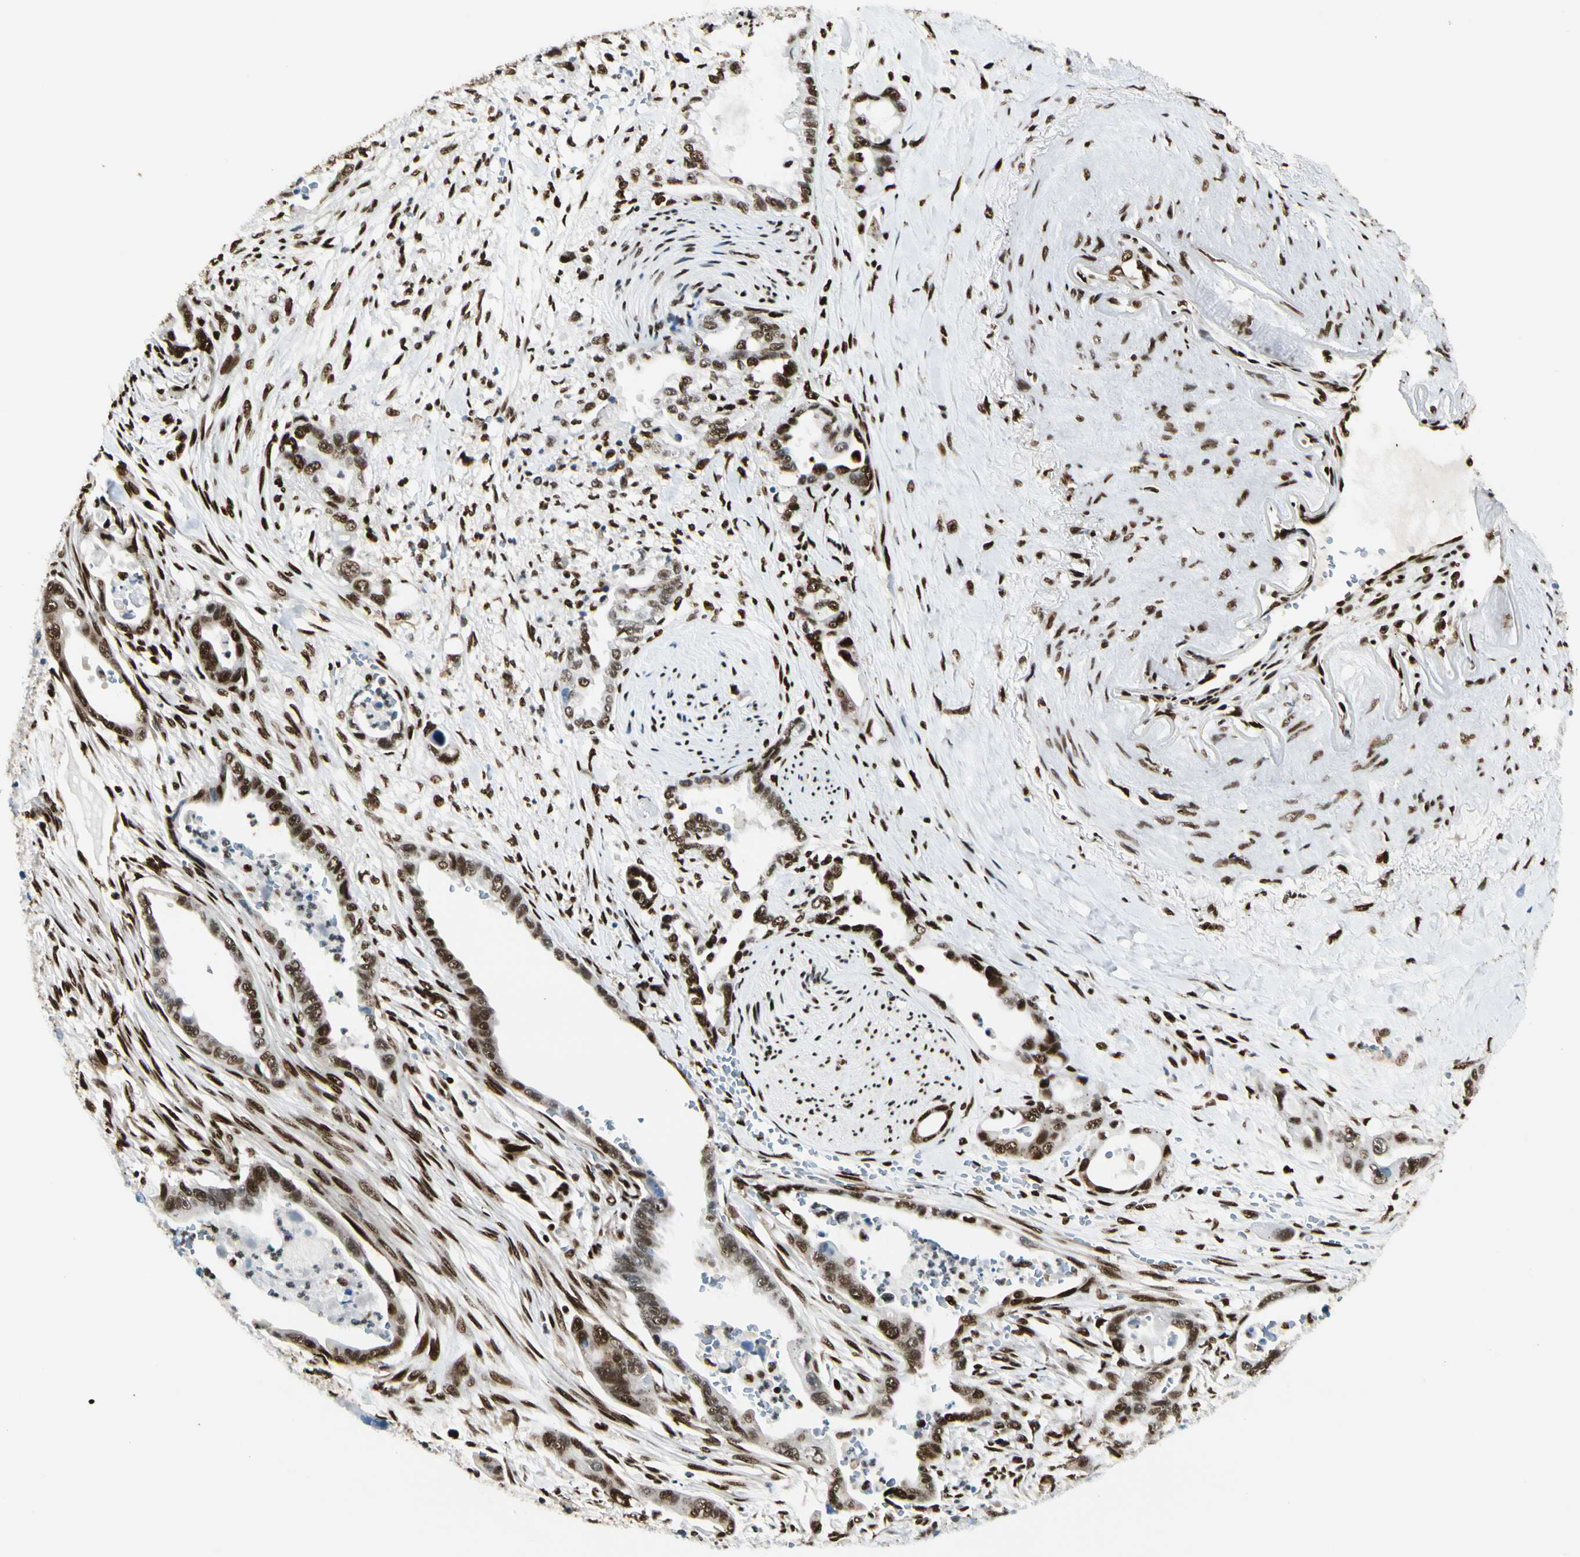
{"staining": {"intensity": "strong", "quantity": ">75%", "location": "nuclear"}, "tissue": "pancreatic cancer", "cell_type": "Tumor cells", "image_type": "cancer", "snomed": [{"axis": "morphology", "description": "Adenocarcinoma, NOS"}, {"axis": "topography", "description": "Pancreas"}], "caption": "Immunohistochemistry (IHC) photomicrograph of neoplastic tissue: pancreatic adenocarcinoma stained using immunohistochemistry (IHC) shows high levels of strong protein expression localized specifically in the nuclear of tumor cells, appearing as a nuclear brown color.", "gene": "FUS", "patient": {"sex": "male", "age": 70}}